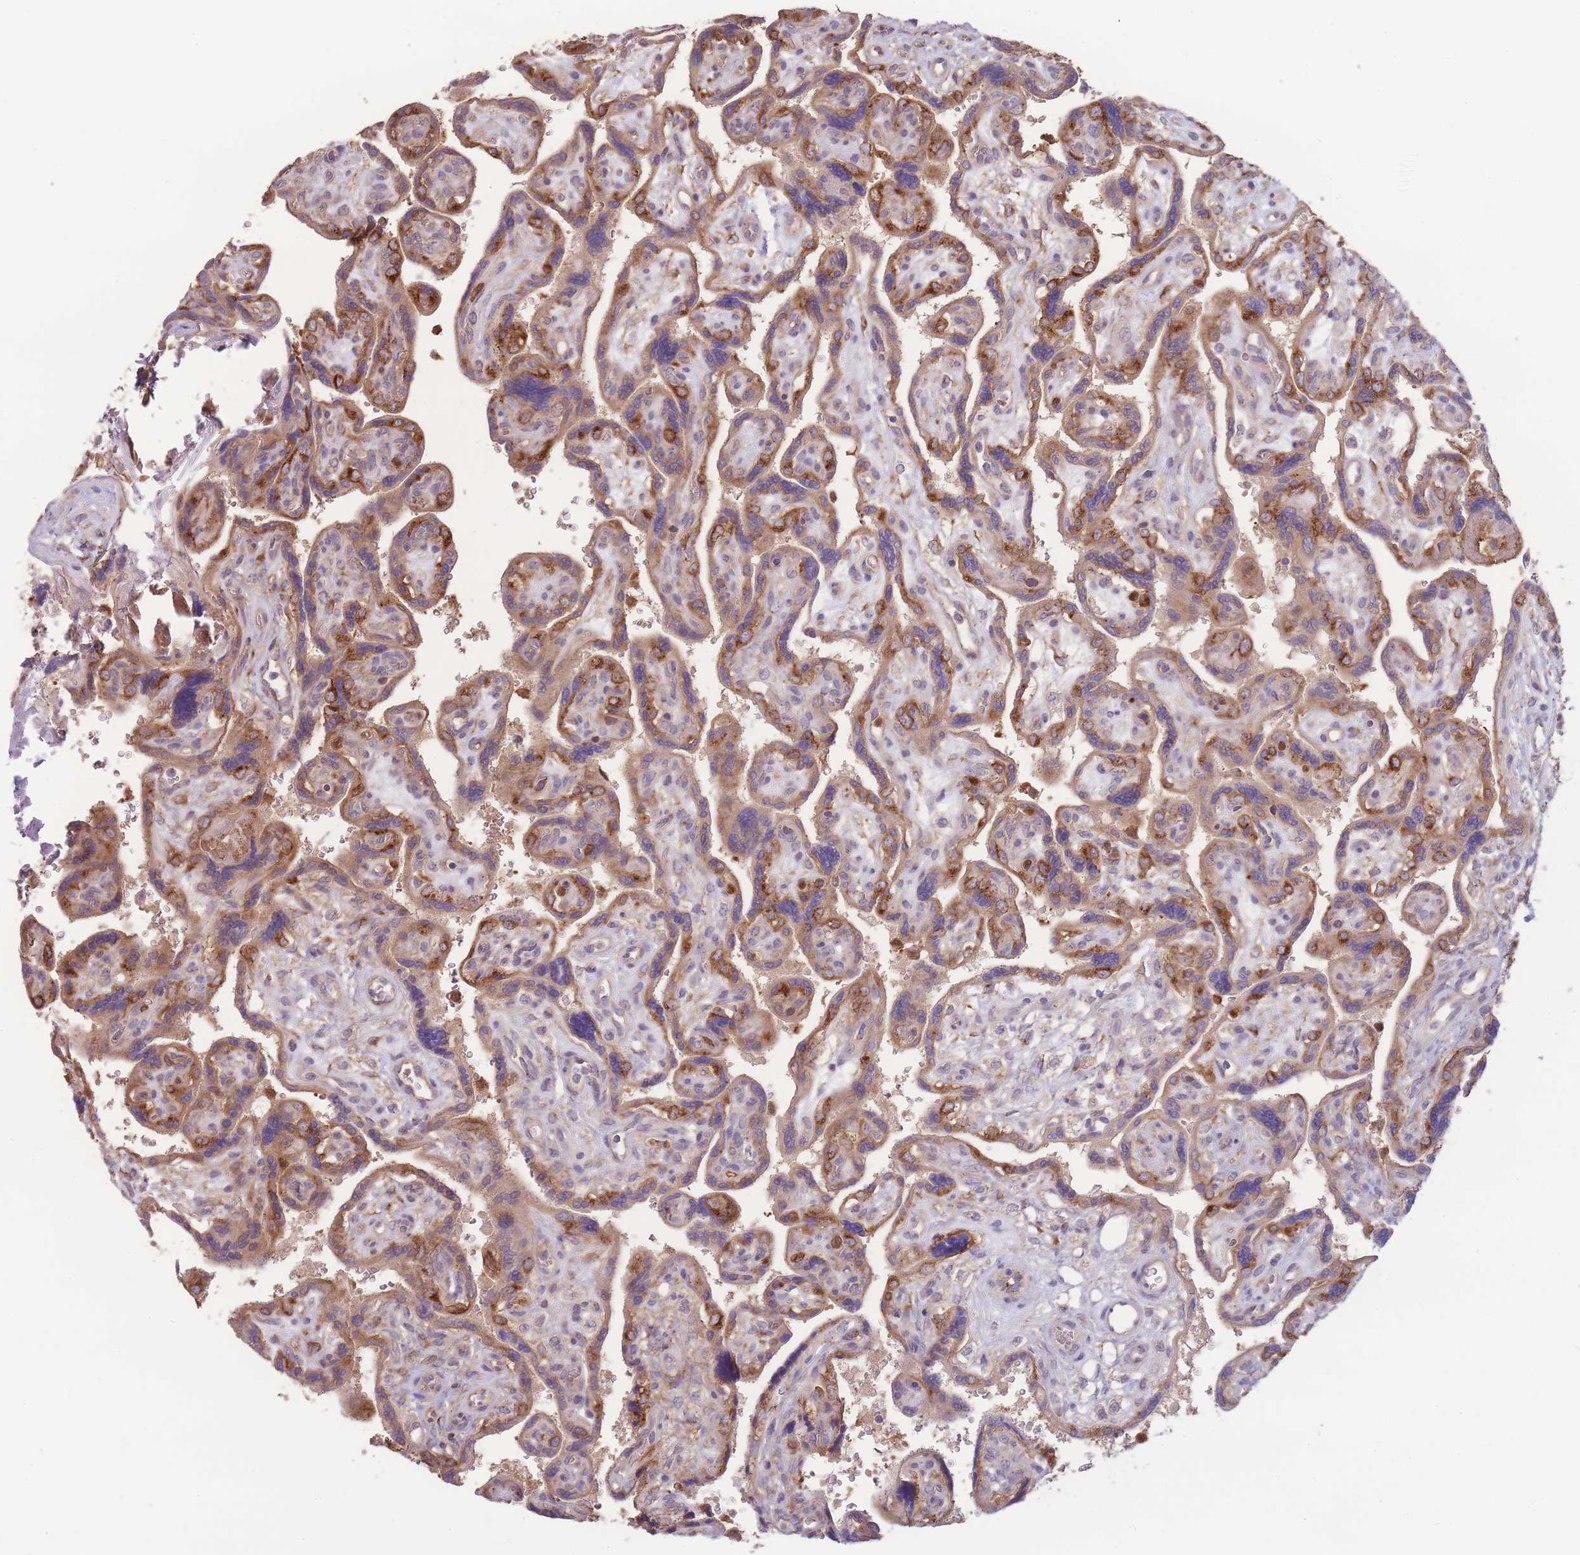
{"staining": {"intensity": "moderate", "quantity": "<25%", "location": "cytoplasmic/membranous"}, "tissue": "placenta", "cell_type": "Decidual cells", "image_type": "normal", "snomed": [{"axis": "morphology", "description": "Normal tissue, NOS"}, {"axis": "topography", "description": "Placenta"}], "caption": "A high-resolution histopathology image shows IHC staining of unremarkable placenta, which exhibits moderate cytoplasmic/membranous positivity in about <25% of decidual cells.", "gene": "STEAP3", "patient": {"sex": "female", "age": 39}}